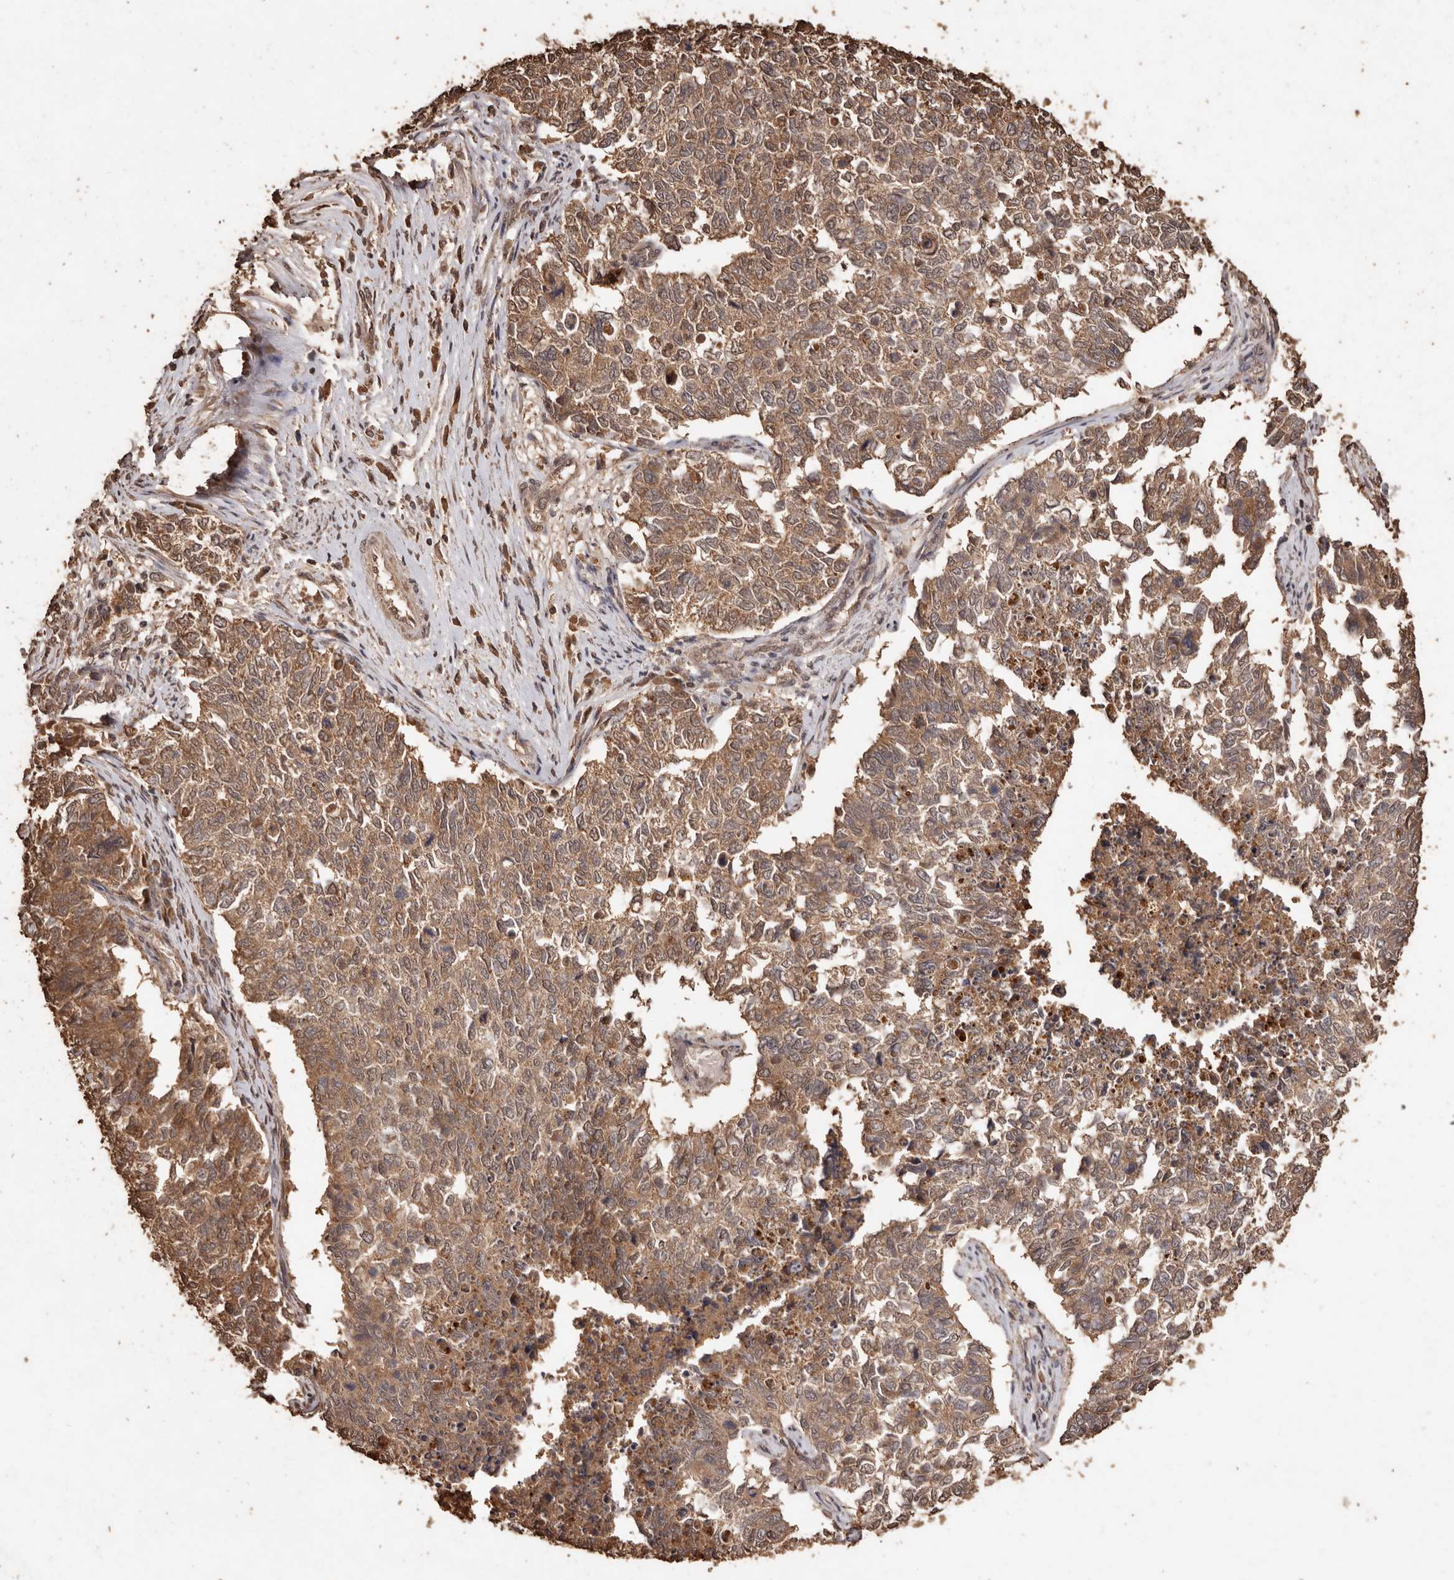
{"staining": {"intensity": "moderate", "quantity": ">75%", "location": "cytoplasmic/membranous"}, "tissue": "cervical cancer", "cell_type": "Tumor cells", "image_type": "cancer", "snomed": [{"axis": "morphology", "description": "Squamous cell carcinoma, NOS"}, {"axis": "topography", "description": "Cervix"}], "caption": "Protein expression analysis of human cervical squamous cell carcinoma reveals moderate cytoplasmic/membranous expression in about >75% of tumor cells.", "gene": "PKDCC", "patient": {"sex": "female", "age": 63}}